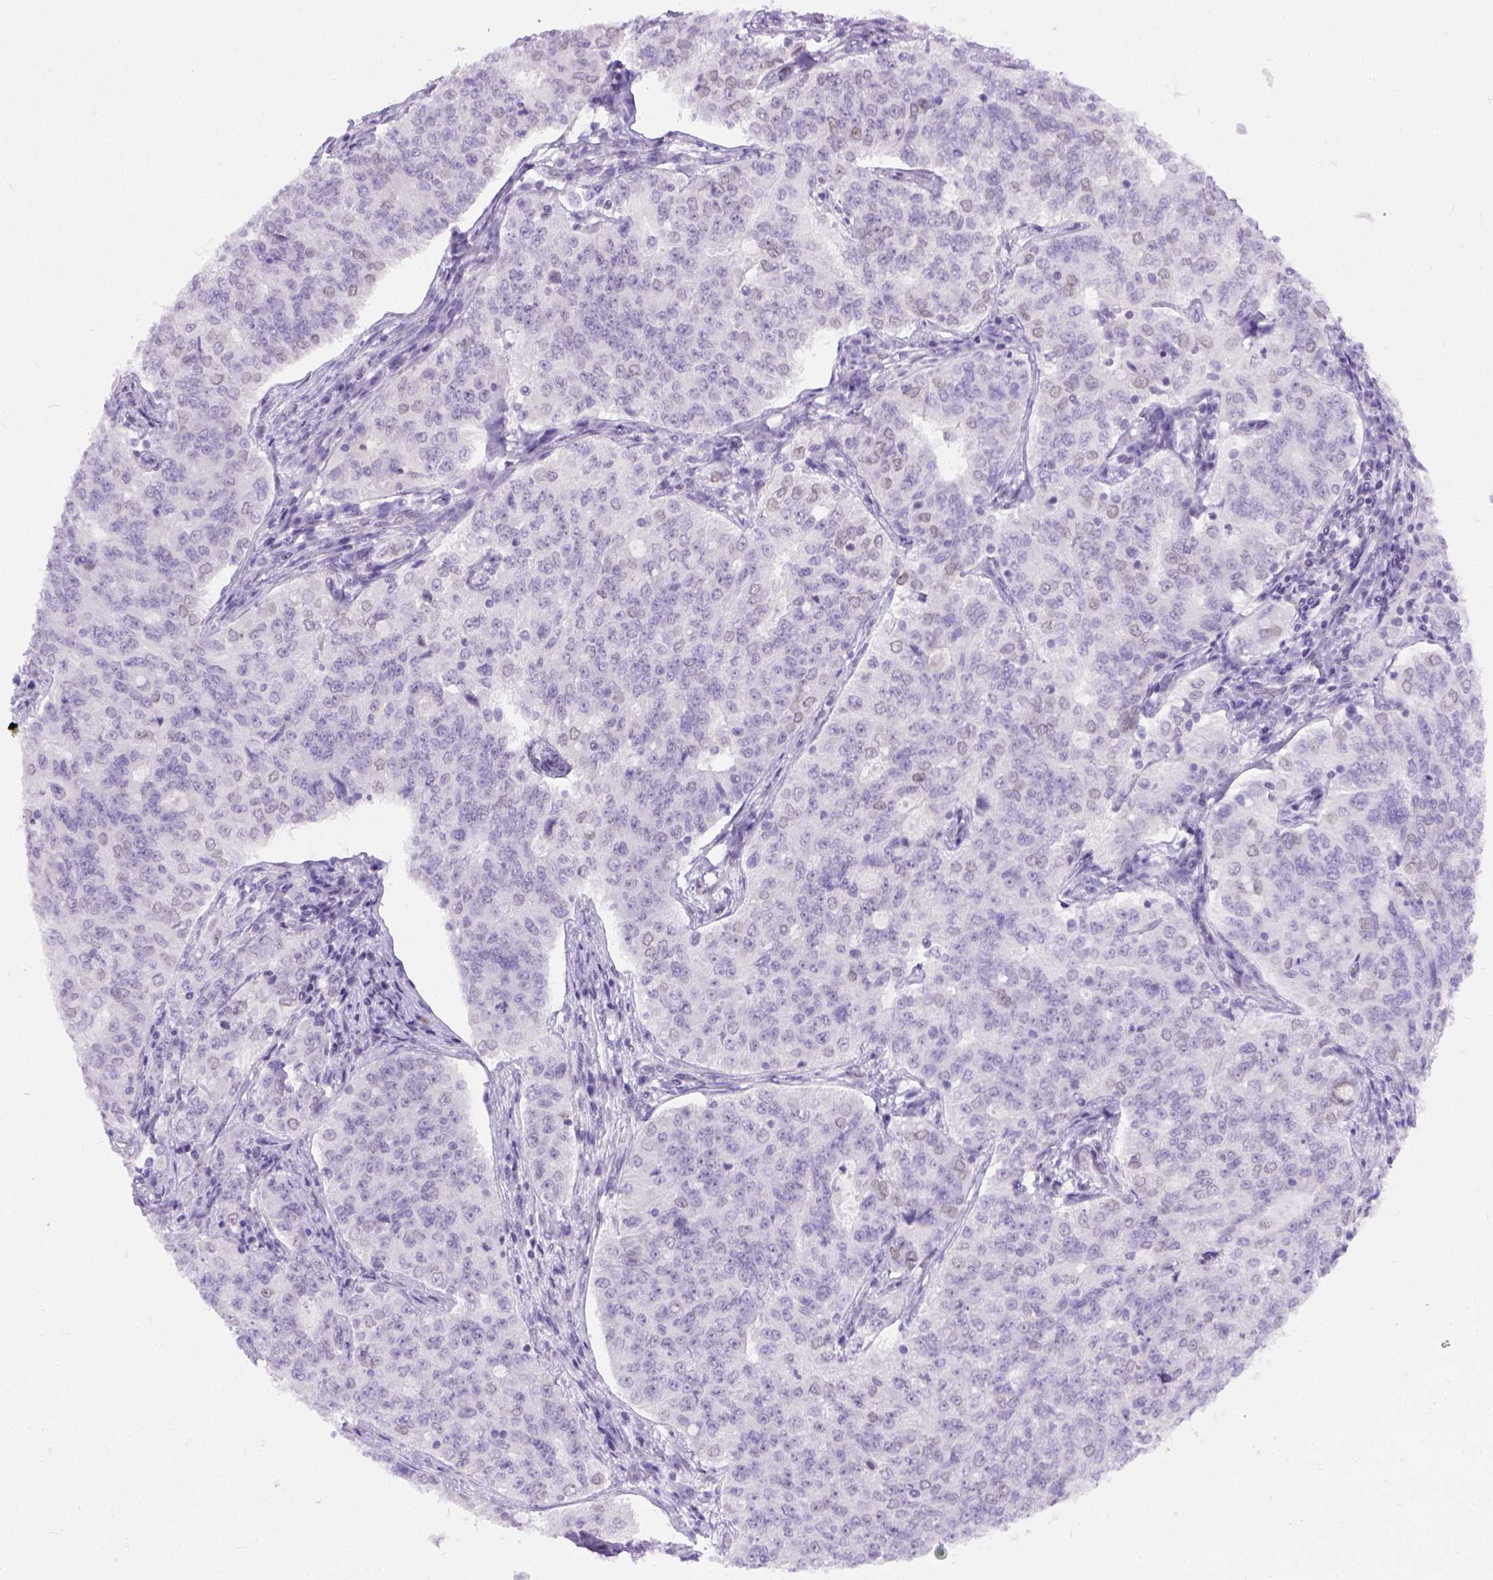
{"staining": {"intensity": "negative", "quantity": "none", "location": "none"}, "tissue": "endometrial cancer", "cell_type": "Tumor cells", "image_type": "cancer", "snomed": [{"axis": "morphology", "description": "Adenocarcinoma, NOS"}, {"axis": "topography", "description": "Endometrium"}], "caption": "Immunohistochemistry of endometrial adenocarcinoma shows no staining in tumor cells.", "gene": "FAM184B", "patient": {"sex": "female", "age": 43}}